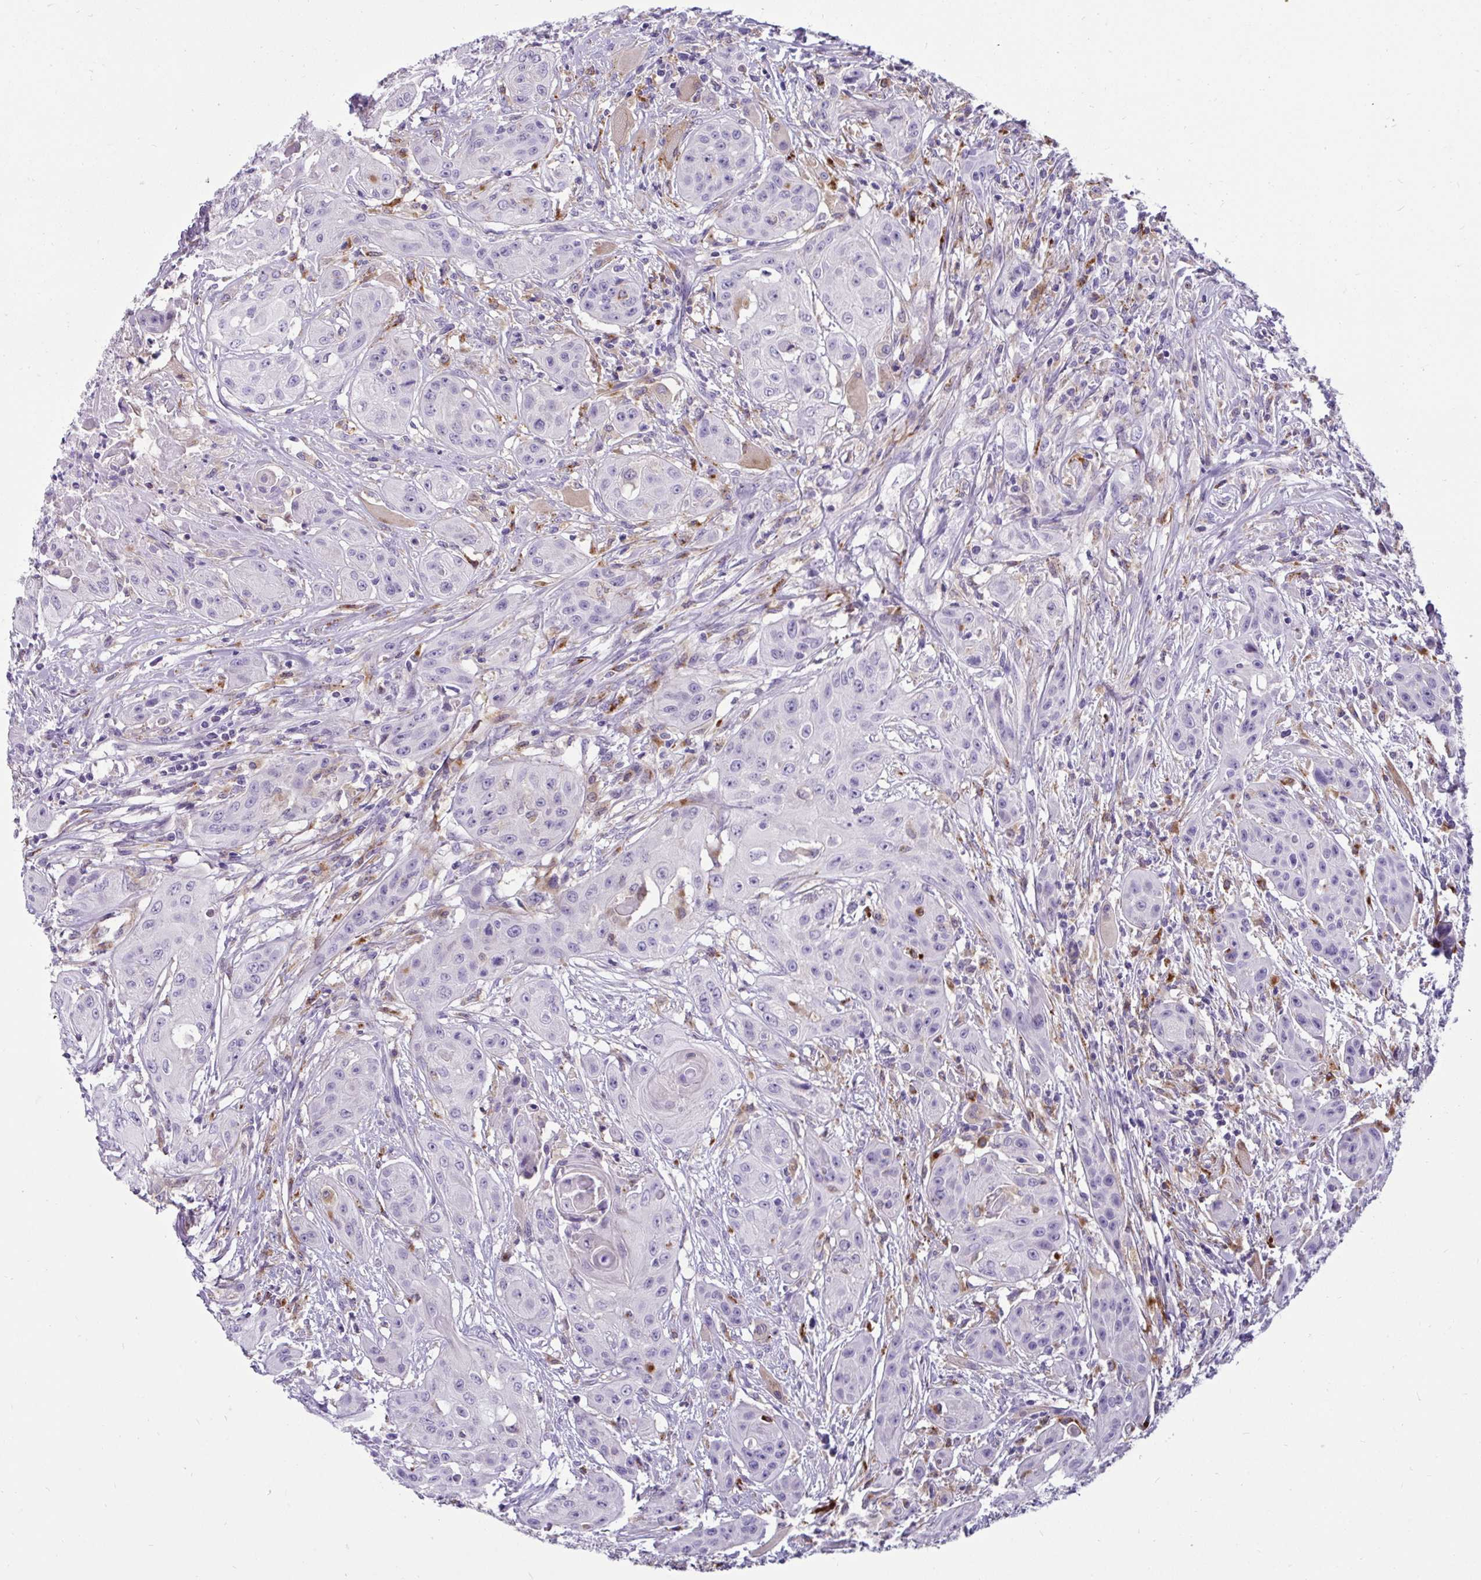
{"staining": {"intensity": "negative", "quantity": "none", "location": "none"}, "tissue": "head and neck cancer", "cell_type": "Tumor cells", "image_type": "cancer", "snomed": [{"axis": "morphology", "description": "Squamous cell carcinoma, NOS"}, {"axis": "topography", "description": "Oral tissue"}, {"axis": "topography", "description": "Head-Neck"}, {"axis": "topography", "description": "Neck, NOS"}], "caption": "DAB (3,3'-diaminobenzidine) immunohistochemical staining of human head and neck squamous cell carcinoma exhibits no significant positivity in tumor cells.", "gene": "CTSZ", "patient": {"sex": "female", "age": 55}}